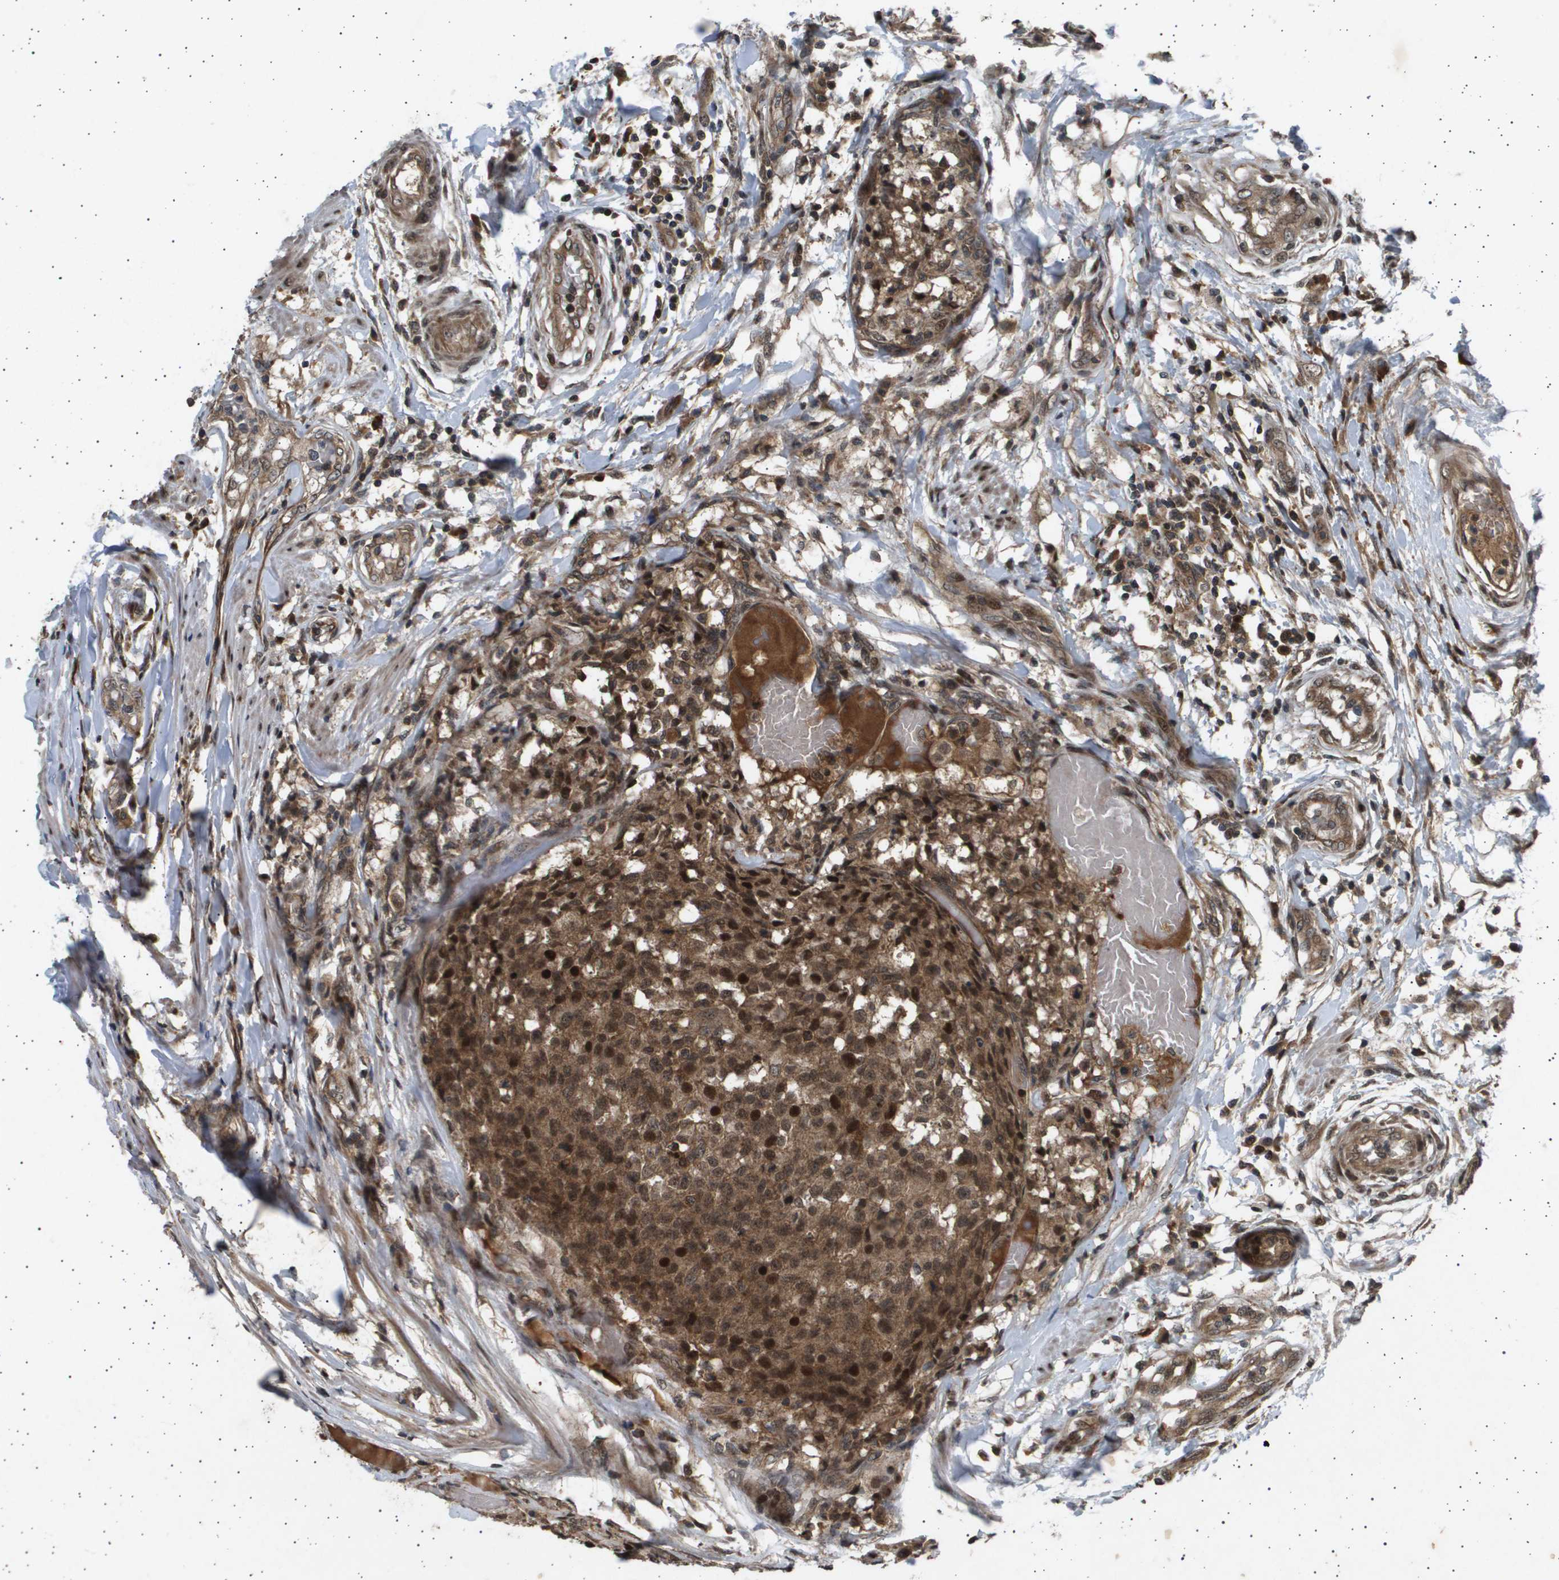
{"staining": {"intensity": "moderate", "quantity": ">75%", "location": "cytoplasmic/membranous,nuclear"}, "tissue": "testis cancer", "cell_type": "Tumor cells", "image_type": "cancer", "snomed": [{"axis": "morphology", "description": "Seminoma, NOS"}, {"axis": "topography", "description": "Testis"}], "caption": "Tumor cells display medium levels of moderate cytoplasmic/membranous and nuclear expression in approximately >75% of cells in testis cancer (seminoma).", "gene": "TNRC6A", "patient": {"sex": "male", "age": 59}}